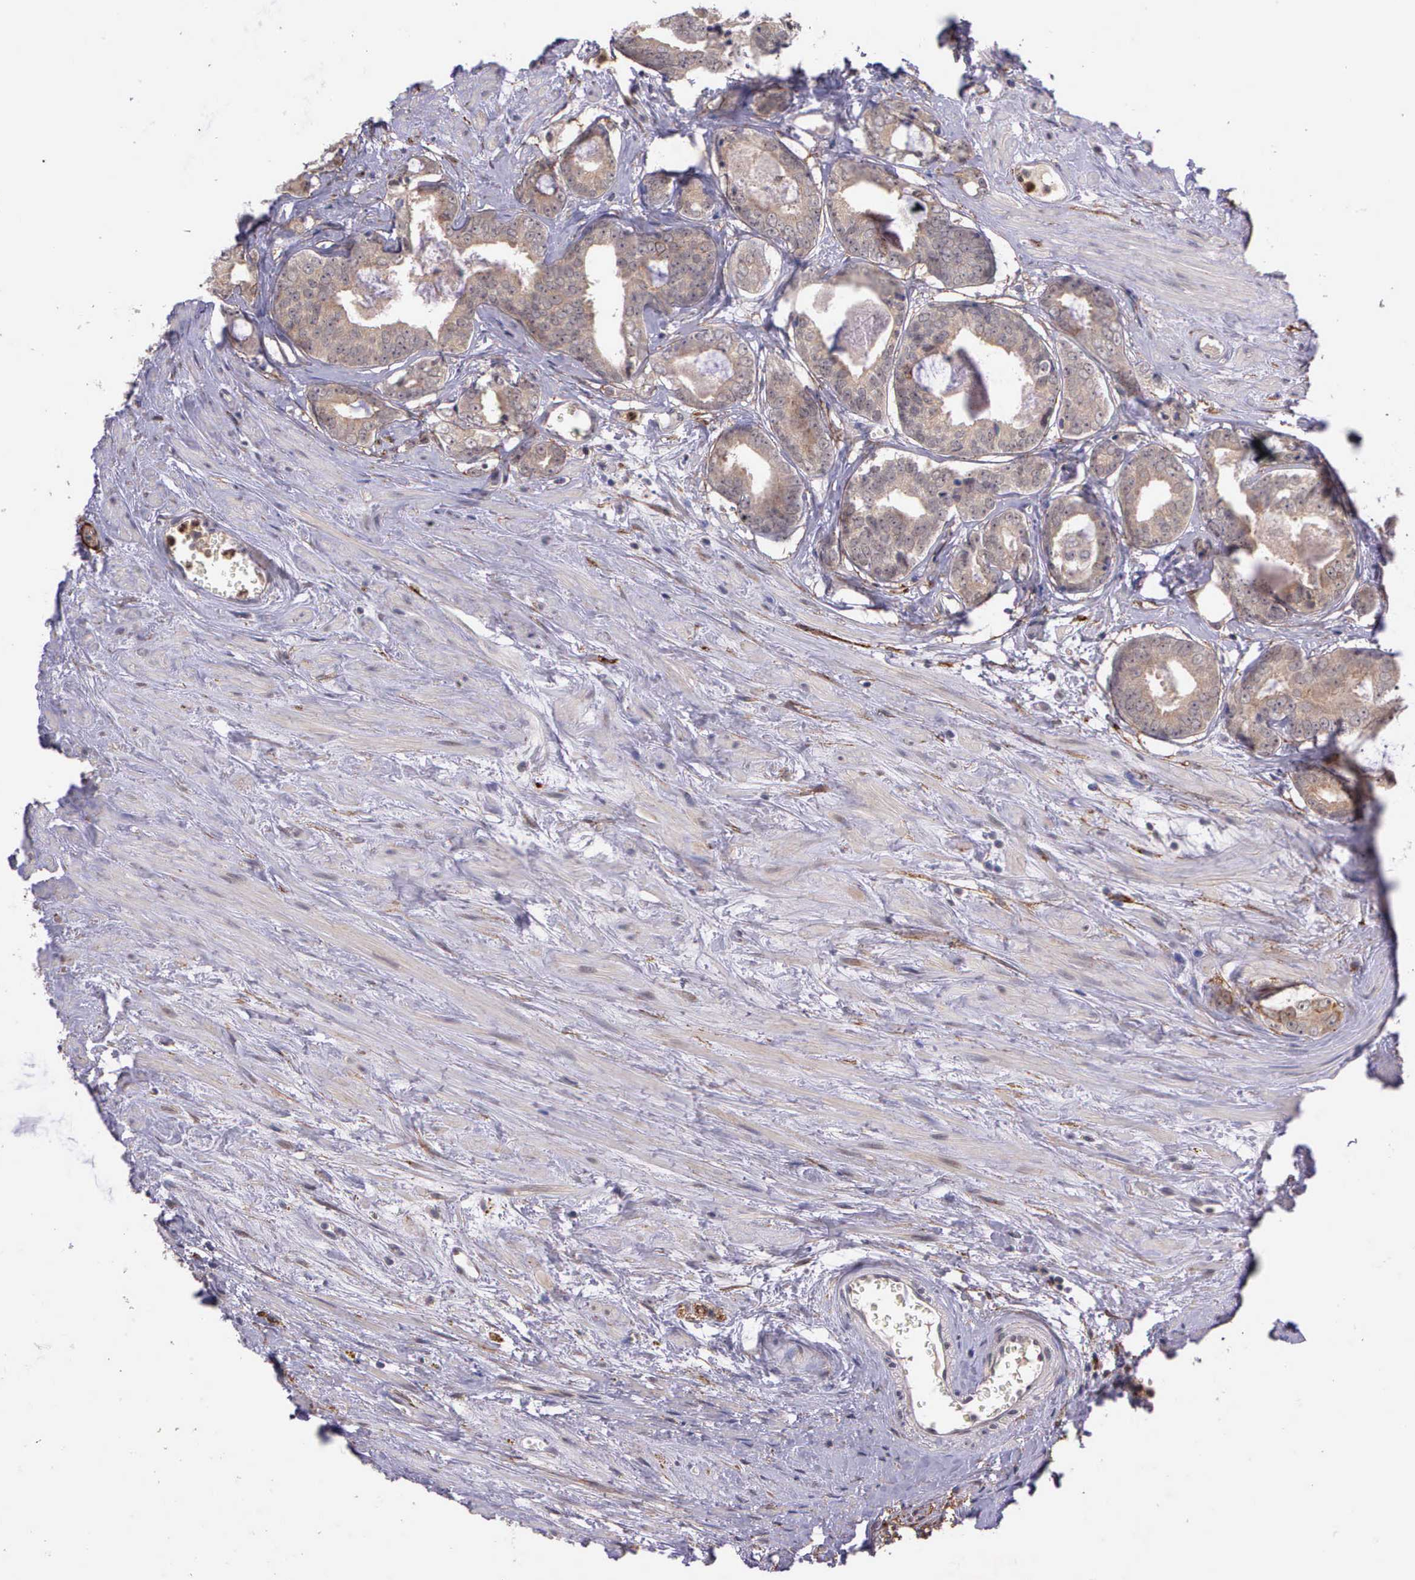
{"staining": {"intensity": "weak", "quantity": "25%-75%", "location": "cytoplasmic/membranous"}, "tissue": "prostate cancer", "cell_type": "Tumor cells", "image_type": "cancer", "snomed": [{"axis": "morphology", "description": "Adenocarcinoma, Medium grade"}, {"axis": "topography", "description": "Prostate"}], "caption": "DAB immunohistochemical staining of human adenocarcinoma (medium-grade) (prostate) demonstrates weak cytoplasmic/membranous protein positivity in approximately 25%-75% of tumor cells.", "gene": "PRICKLE3", "patient": {"sex": "male", "age": 79}}